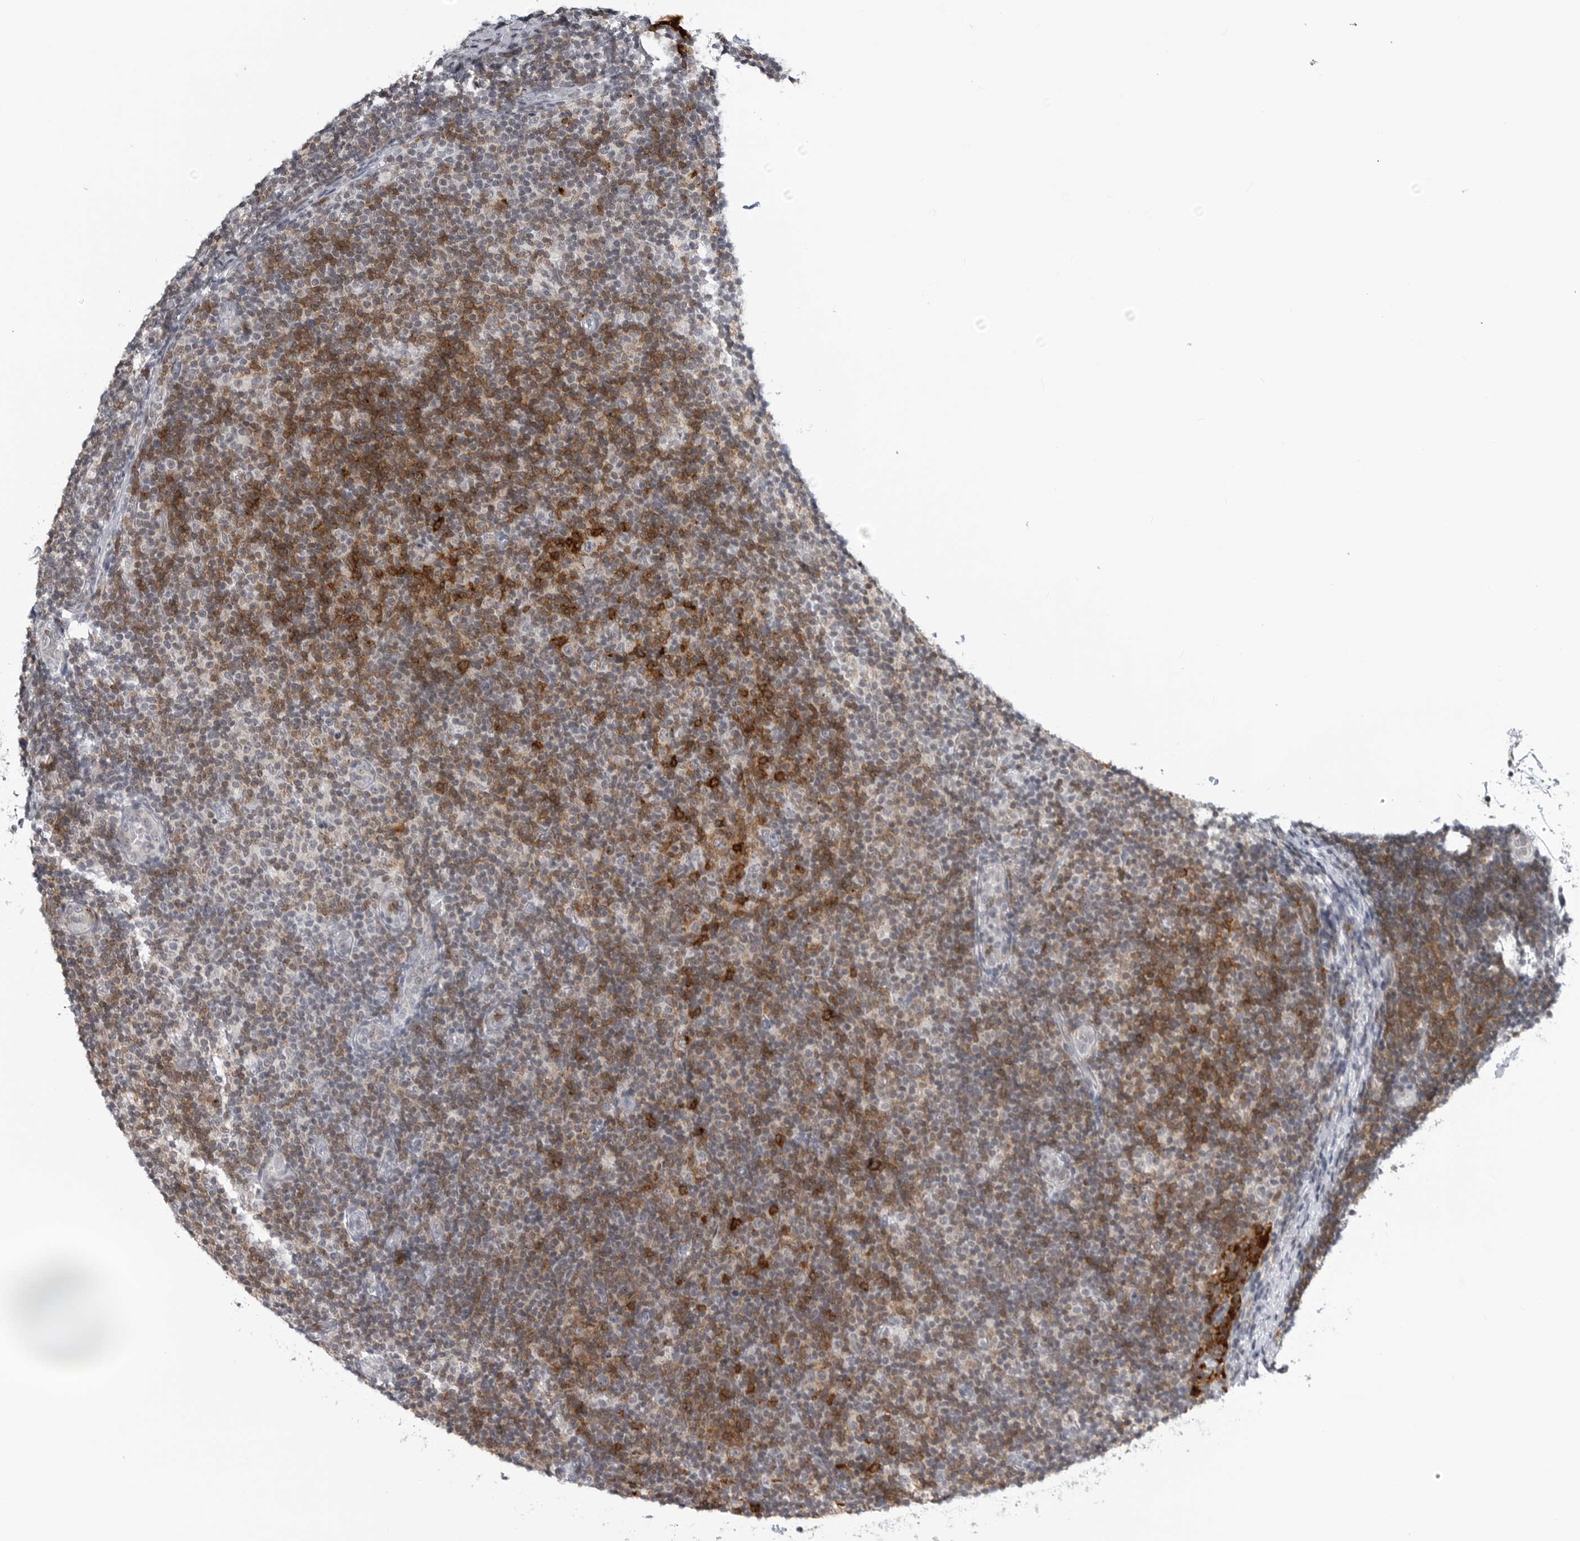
{"staining": {"intensity": "moderate", "quantity": "25%-75%", "location": "cytoplasmic/membranous"}, "tissue": "lymphoma", "cell_type": "Tumor cells", "image_type": "cancer", "snomed": [{"axis": "morphology", "description": "Malignant lymphoma, non-Hodgkin's type, Low grade"}, {"axis": "topography", "description": "Lymph node"}], "caption": "Immunohistochemical staining of human lymphoma reveals moderate cytoplasmic/membranous protein positivity in about 25%-75% of tumor cells.", "gene": "CXCR5", "patient": {"sex": "male", "age": 83}}